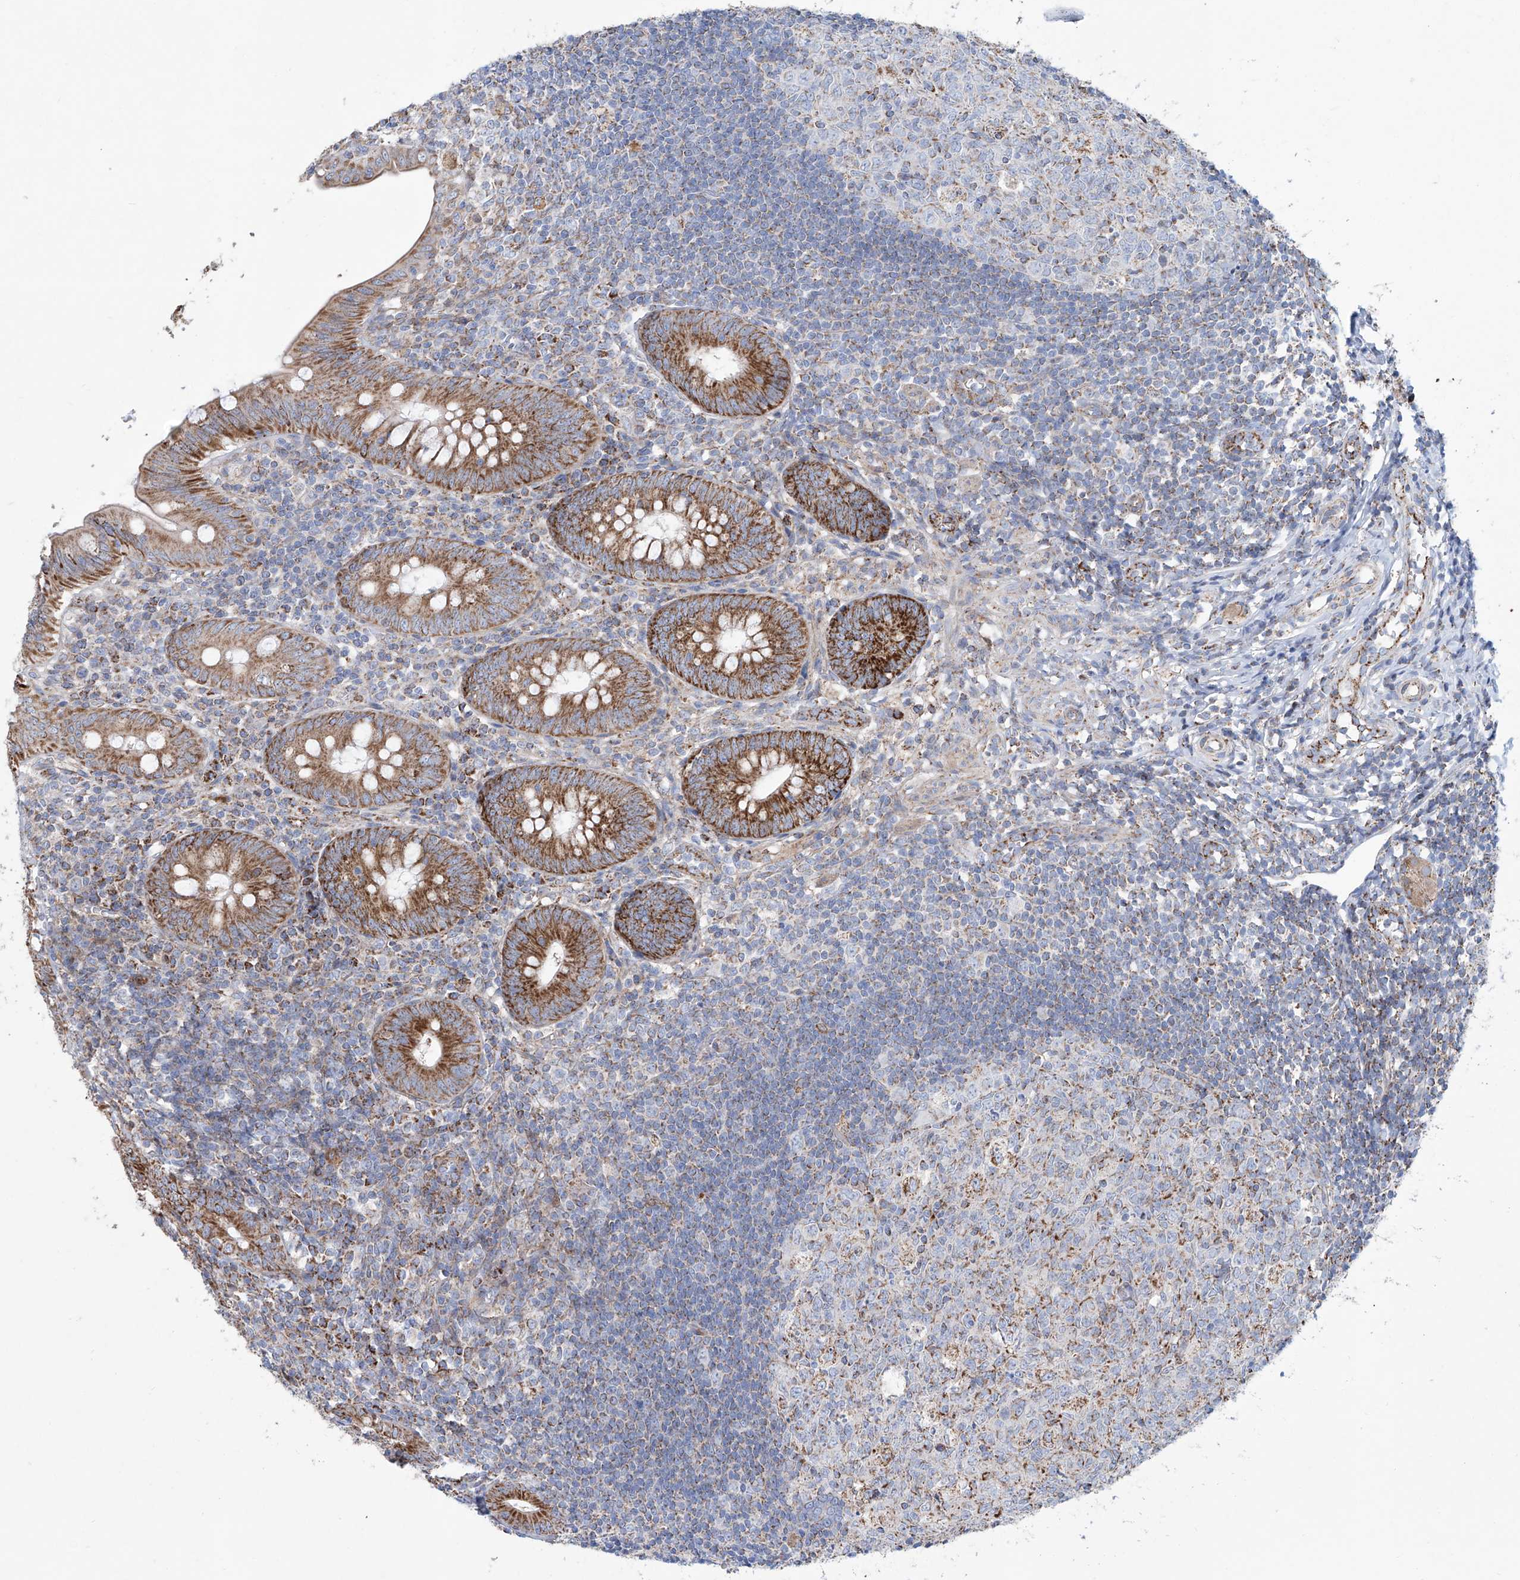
{"staining": {"intensity": "strong", "quantity": ">75%", "location": "cytoplasmic/membranous"}, "tissue": "appendix", "cell_type": "Glandular cells", "image_type": "normal", "snomed": [{"axis": "morphology", "description": "Normal tissue, NOS"}, {"axis": "topography", "description": "Appendix"}], "caption": "IHC image of unremarkable appendix: appendix stained using immunohistochemistry (IHC) exhibits high levels of strong protein expression localized specifically in the cytoplasmic/membranous of glandular cells, appearing as a cytoplasmic/membranous brown color.", "gene": "ALDH6A1", "patient": {"sex": "male", "age": 14}}